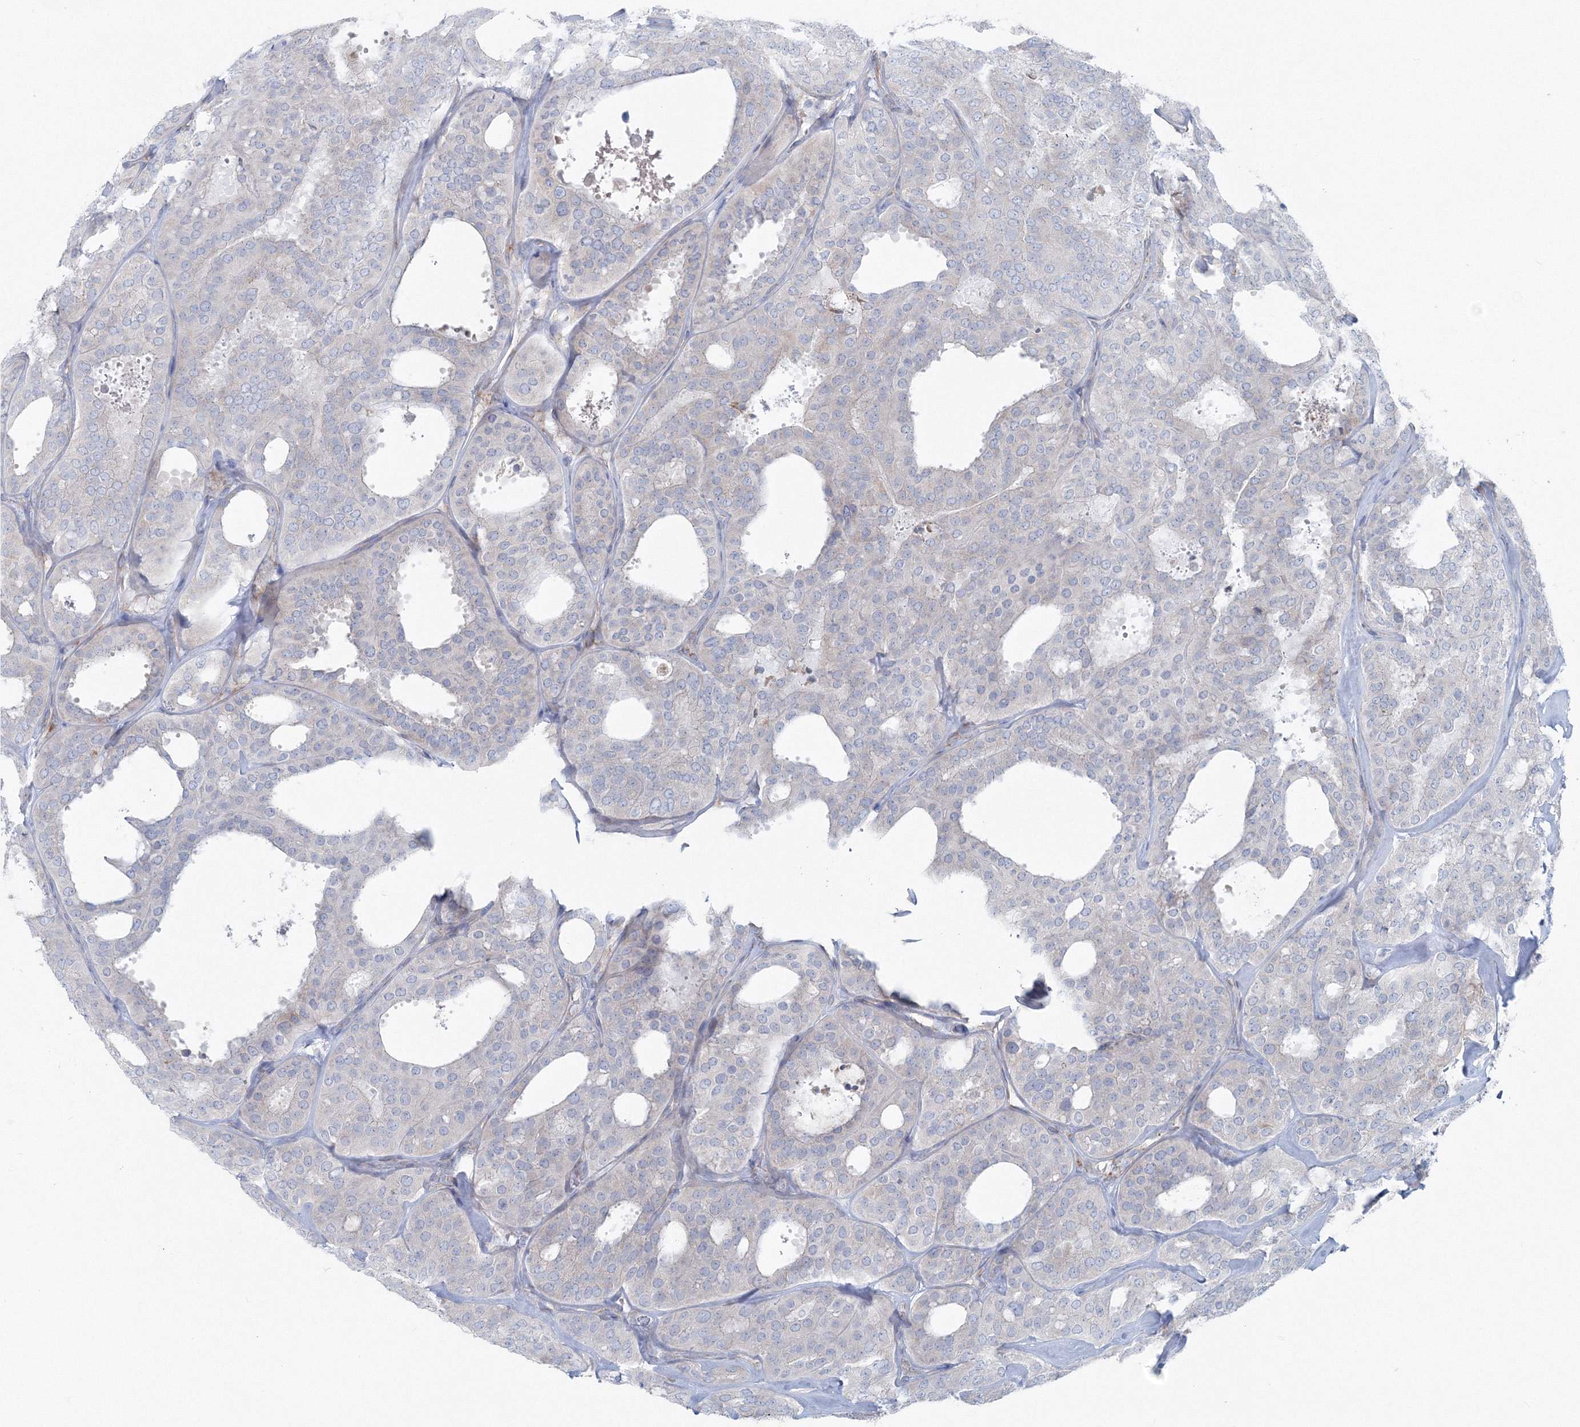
{"staining": {"intensity": "negative", "quantity": "none", "location": "none"}, "tissue": "thyroid cancer", "cell_type": "Tumor cells", "image_type": "cancer", "snomed": [{"axis": "morphology", "description": "Follicular adenoma carcinoma, NOS"}, {"axis": "topography", "description": "Thyroid gland"}], "caption": "A histopathology image of human follicular adenoma carcinoma (thyroid) is negative for staining in tumor cells.", "gene": "RCN1", "patient": {"sex": "male", "age": 75}}